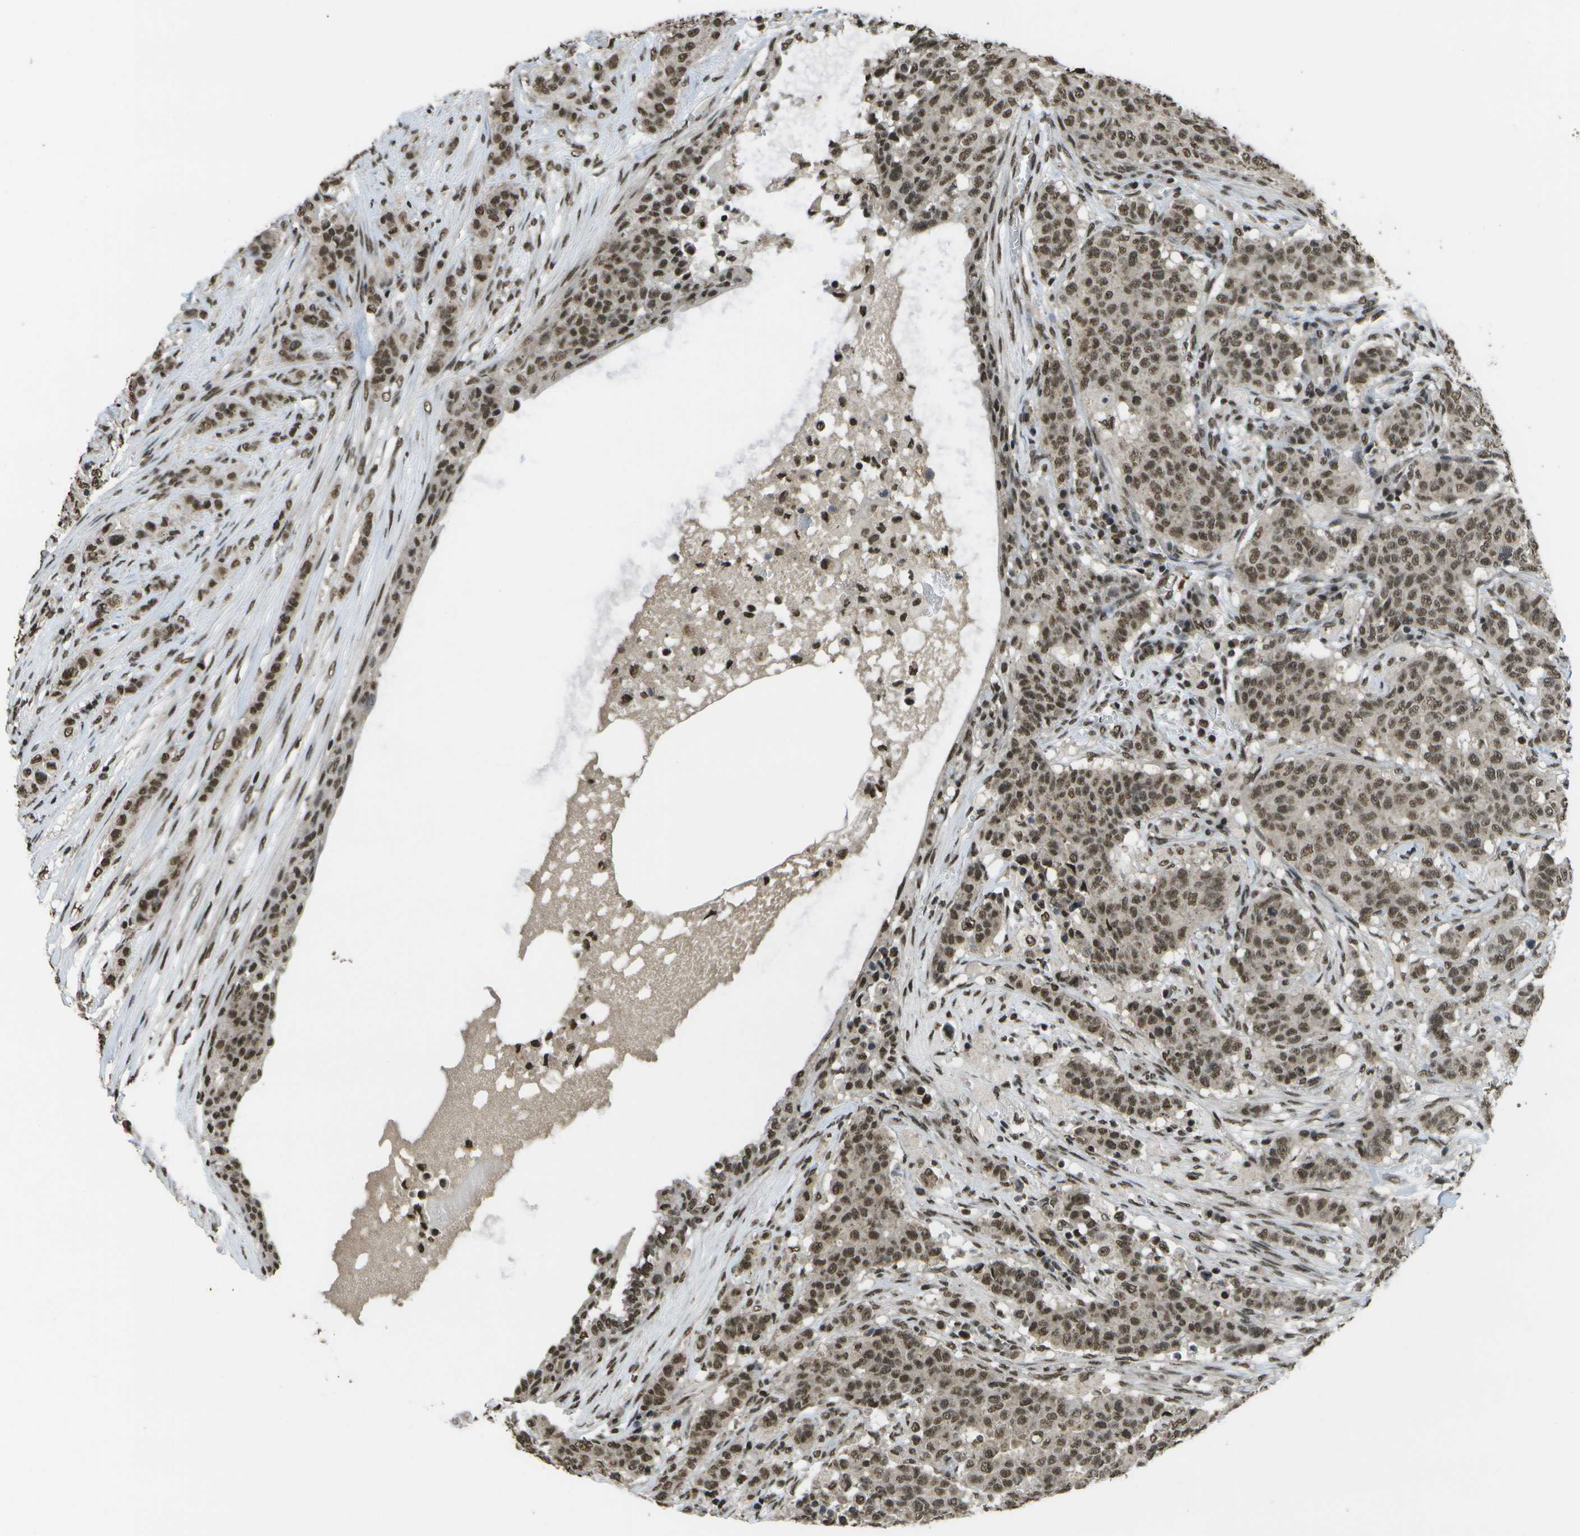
{"staining": {"intensity": "moderate", "quantity": ">75%", "location": "cytoplasmic/membranous"}, "tissue": "breast cancer", "cell_type": "Tumor cells", "image_type": "cancer", "snomed": [{"axis": "morphology", "description": "Normal tissue, NOS"}, {"axis": "morphology", "description": "Duct carcinoma"}, {"axis": "topography", "description": "Breast"}], "caption": "The photomicrograph reveals staining of breast cancer (invasive ductal carcinoma), revealing moderate cytoplasmic/membranous protein expression (brown color) within tumor cells.", "gene": "SPEN", "patient": {"sex": "female", "age": 40}}